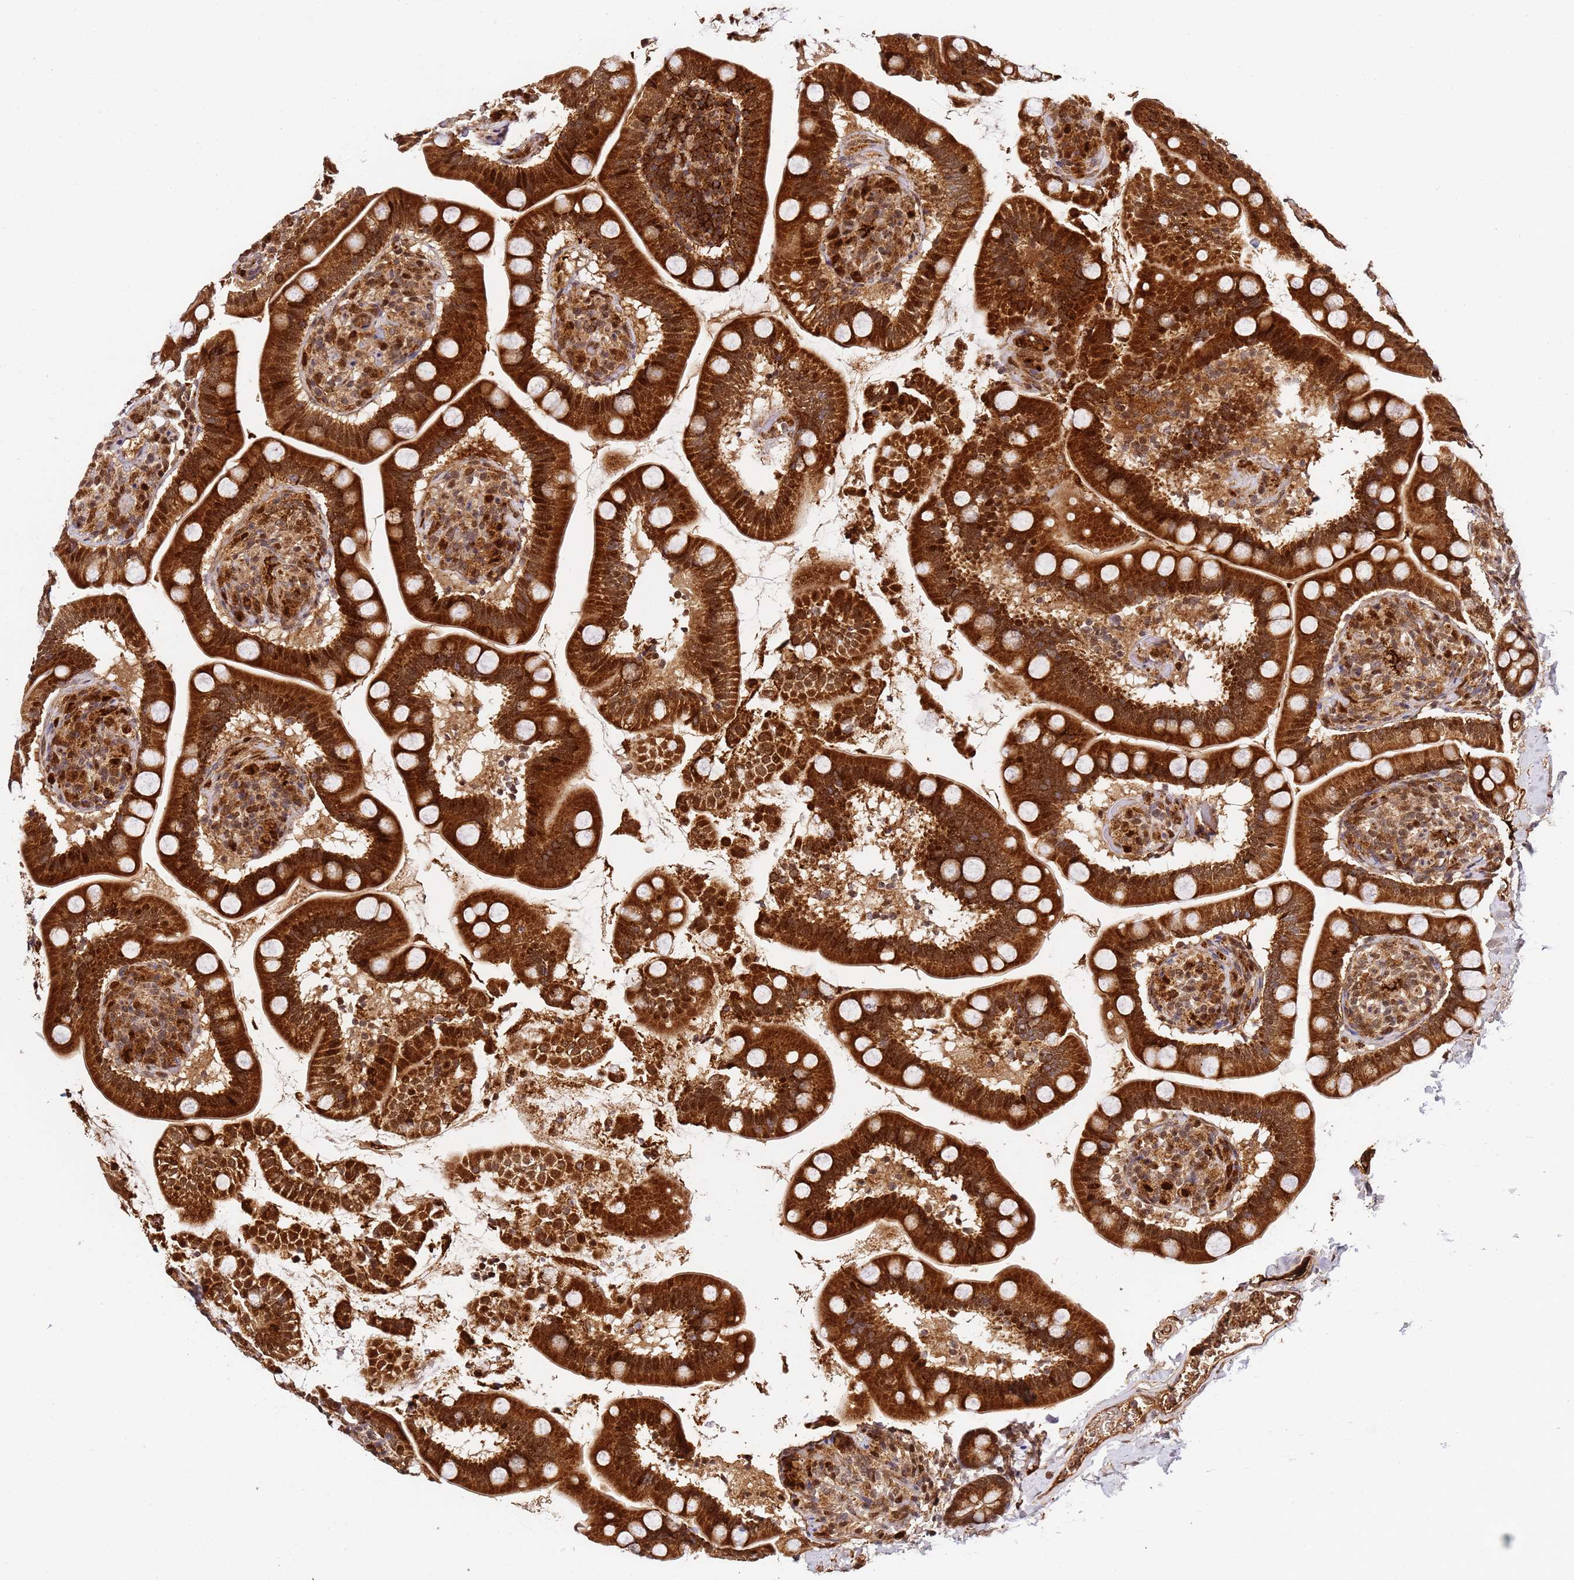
{"staining": {"intensity": "strong", "quantity": ">75%", "location": "cytoplasmic/membranous,nuclear"}, "tissue": "small intestine", "cell_type": "Glandular cells", "image_type": "normal", "snomed": [{"axis": "morphology", "description": "Normal tissue, NOS"}, {"axis": "topography", "description": "Small intestine"}], "caption": "About >75% of glandular cells in benign human small intestine show strong cytoplasmic/membranous,nuclear protein positivity as visualized by brown immunohistochemical staining.", "gene": "SMOX", "patient": {"sex": "female", "age": 64}}